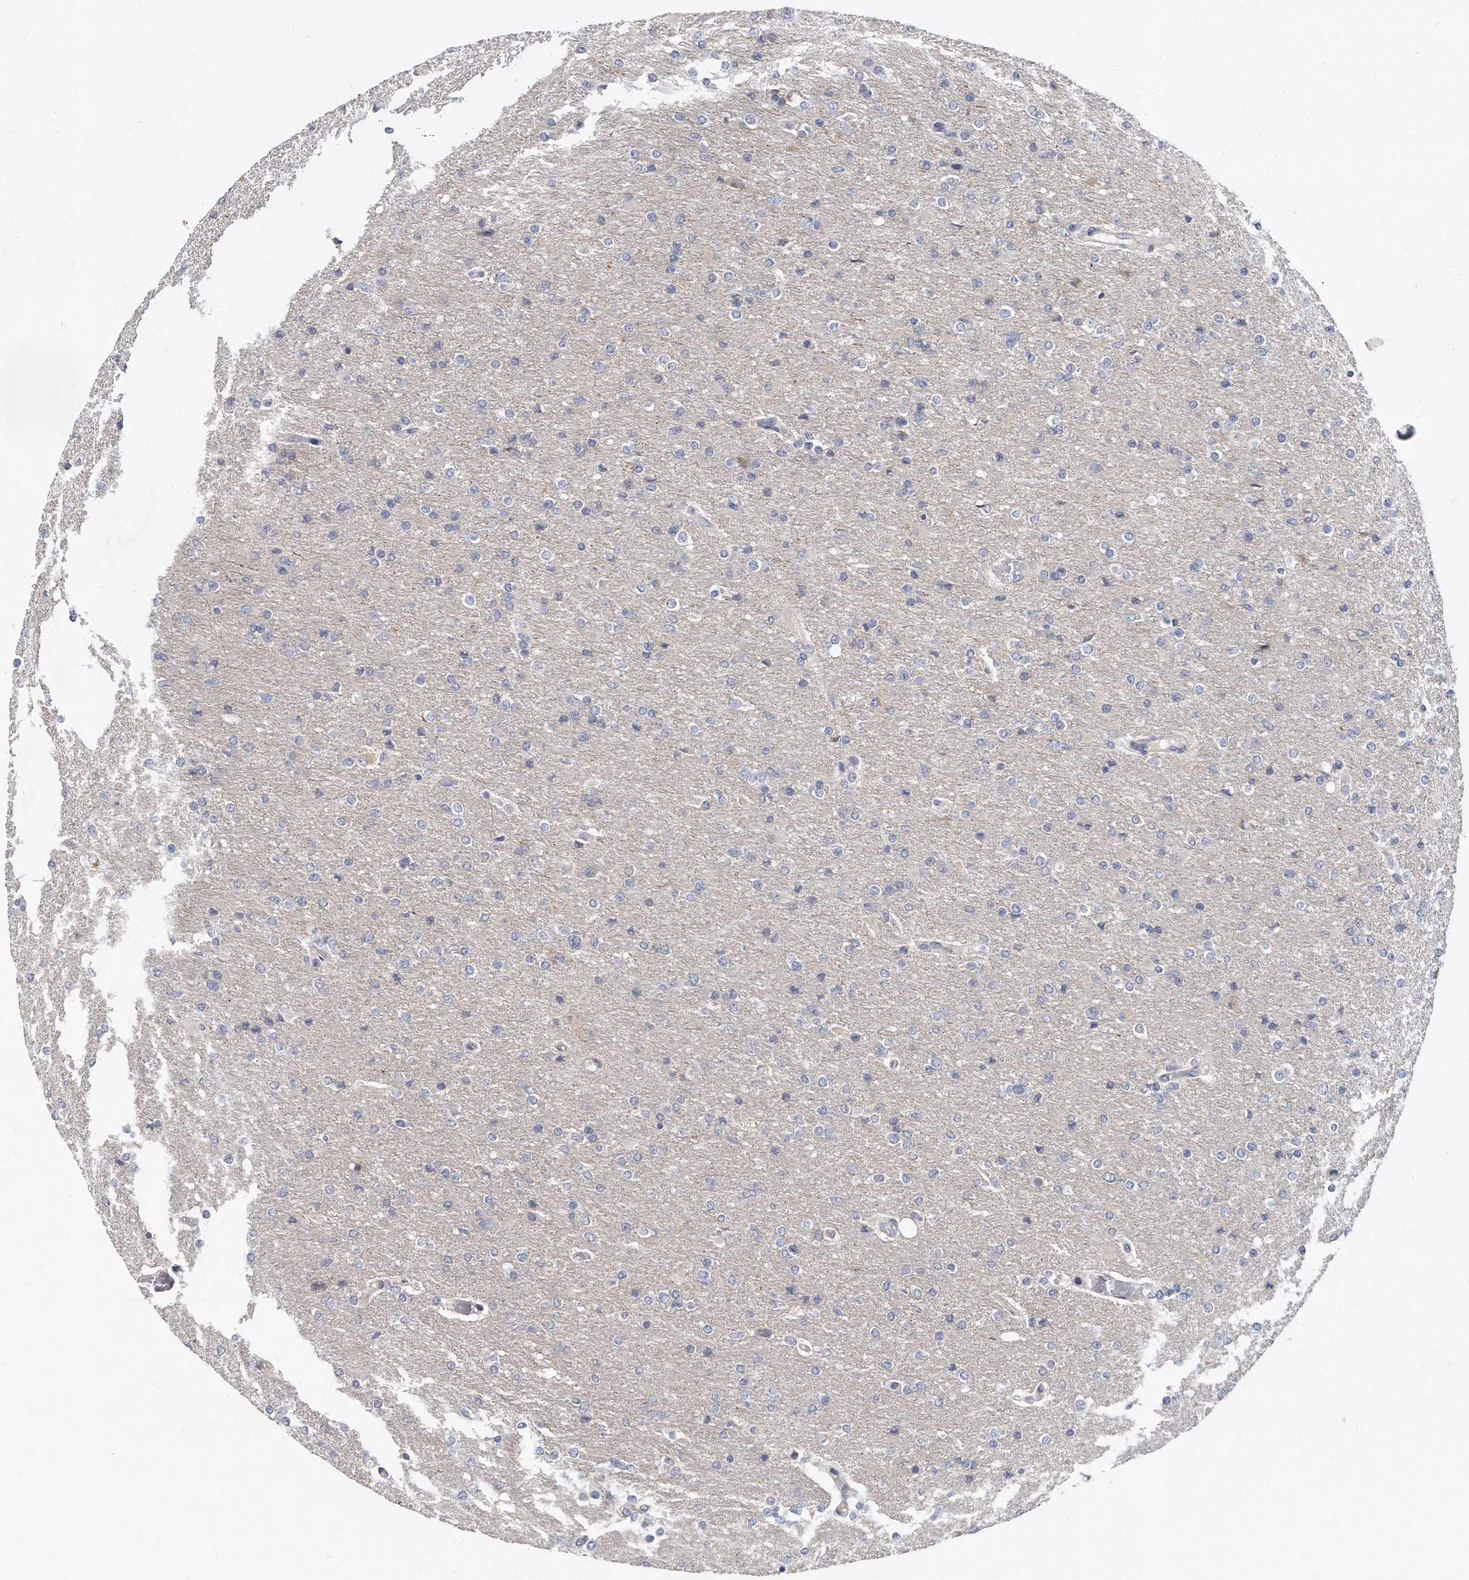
{"staining": {"intensity": "negative", "quantity": "none", "location": "none"}, "tissue": "glioma", "cell_type": "Tumor cells", "image_type": "cancer", "snomed": [{"axis": "morphology", "description": "Glioma, malignant, High grade"}, {"axis": "topography", "description": "Cerebral cortex"}], "caption": "This is an immunohistochemistry micrograph of glioma. There is no expression in tumor cells.", "gene": "KLHL7", "patient": {"sex": "female", "age": 36}}